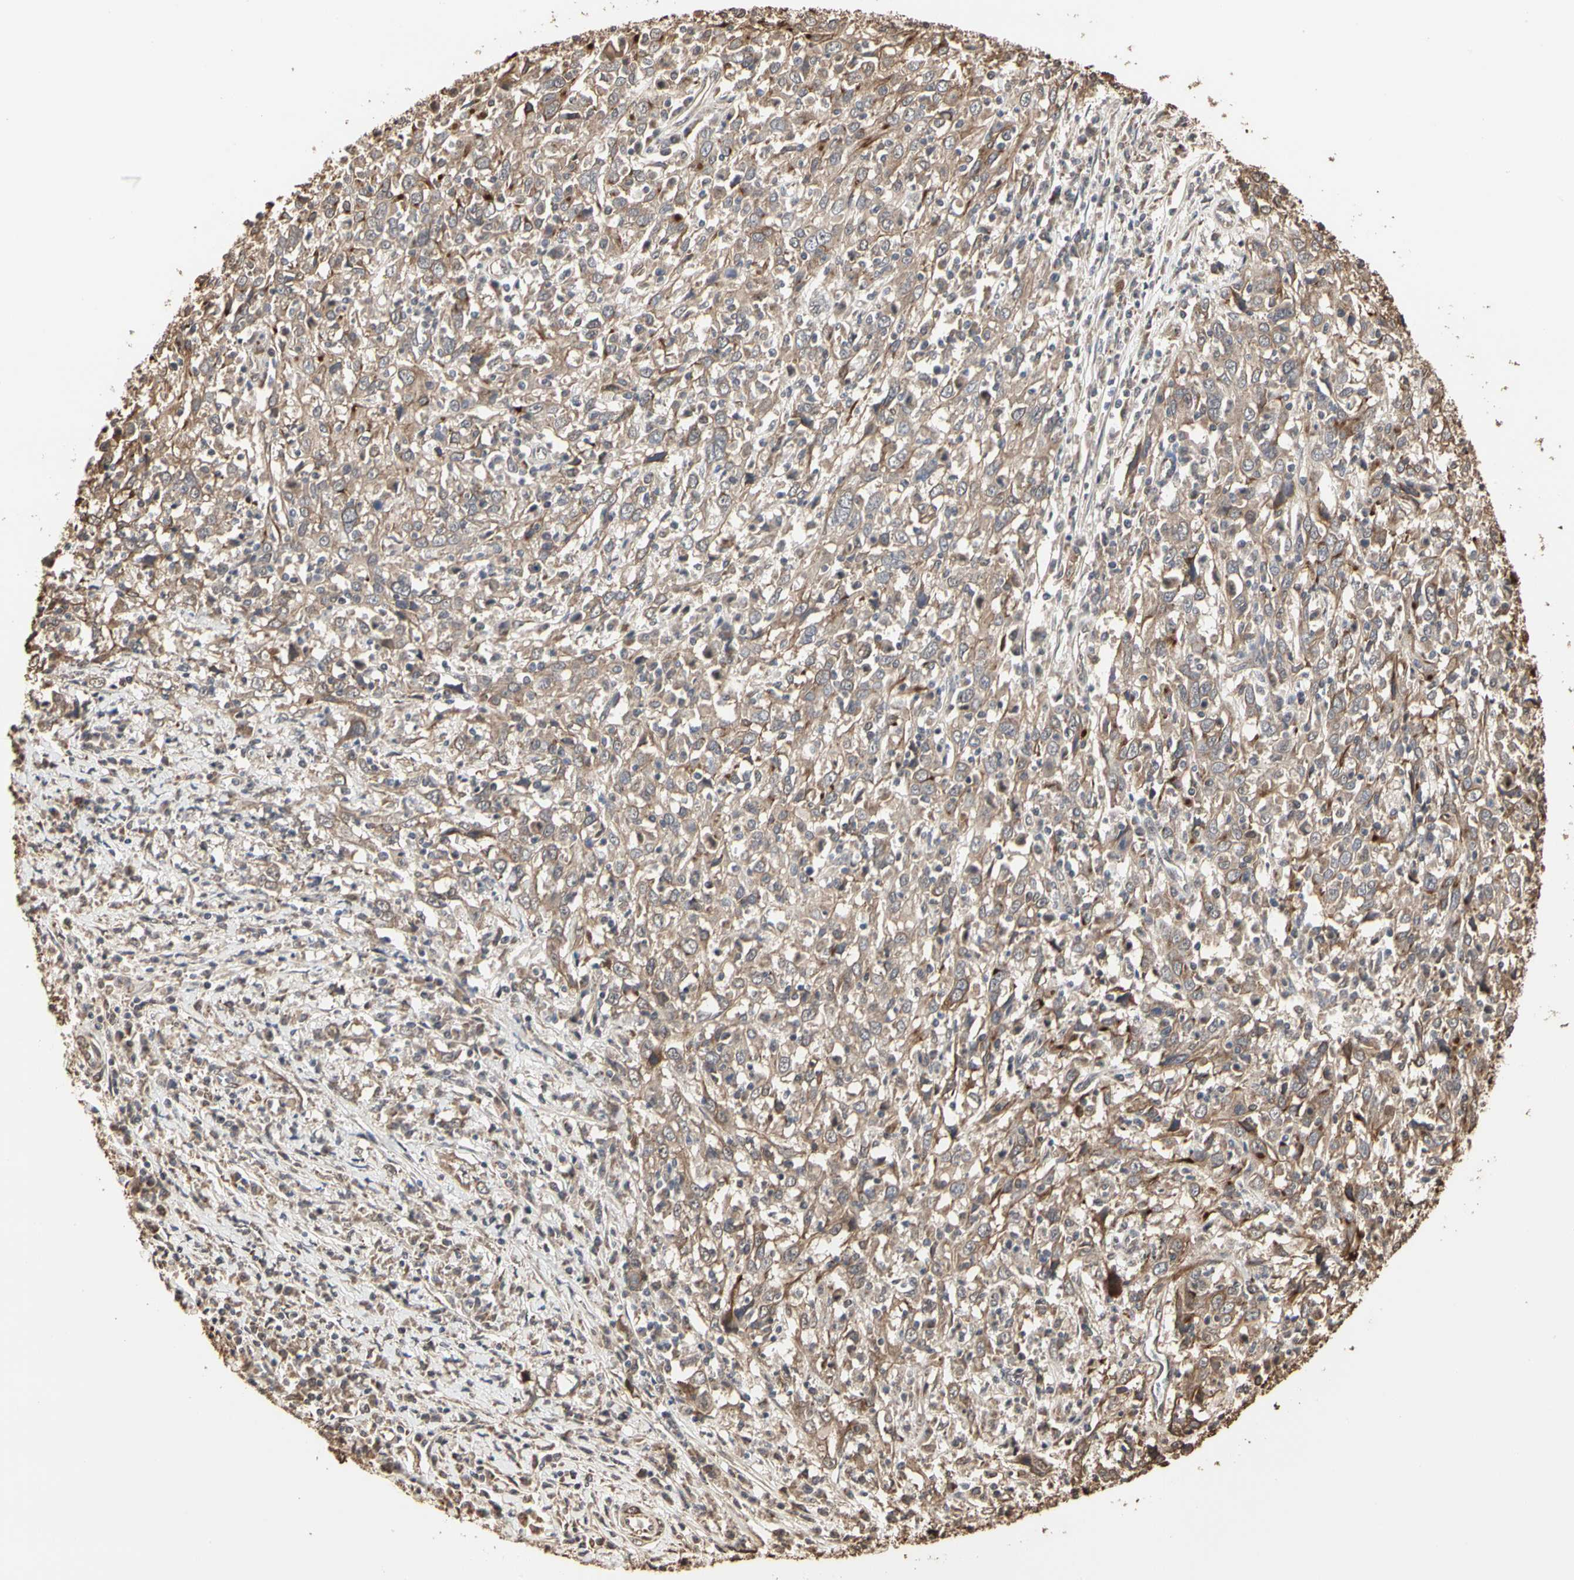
{"staining": {"intensity": "moderate", "quantity": ">75%", "location": "cytoplasmic/membranous"}, "tissue": "cervical cancer", "cell_type": "Tumor cells", "image_type": "cancer", "snomed": [{"axis": "morphology", "description": "Squamous cell carcinoma, NOS"}, {"axis": "topography", "description": "Cervix"}], "caption": "Immunohistochemical staining of cervical squamous cell carcinoma reveals moderate cytoplasmic/membranous protein staining in approximately >75% of tumor cells.", "gene": "TAOK1", "patient": {"sex": "female", "age": 46}}